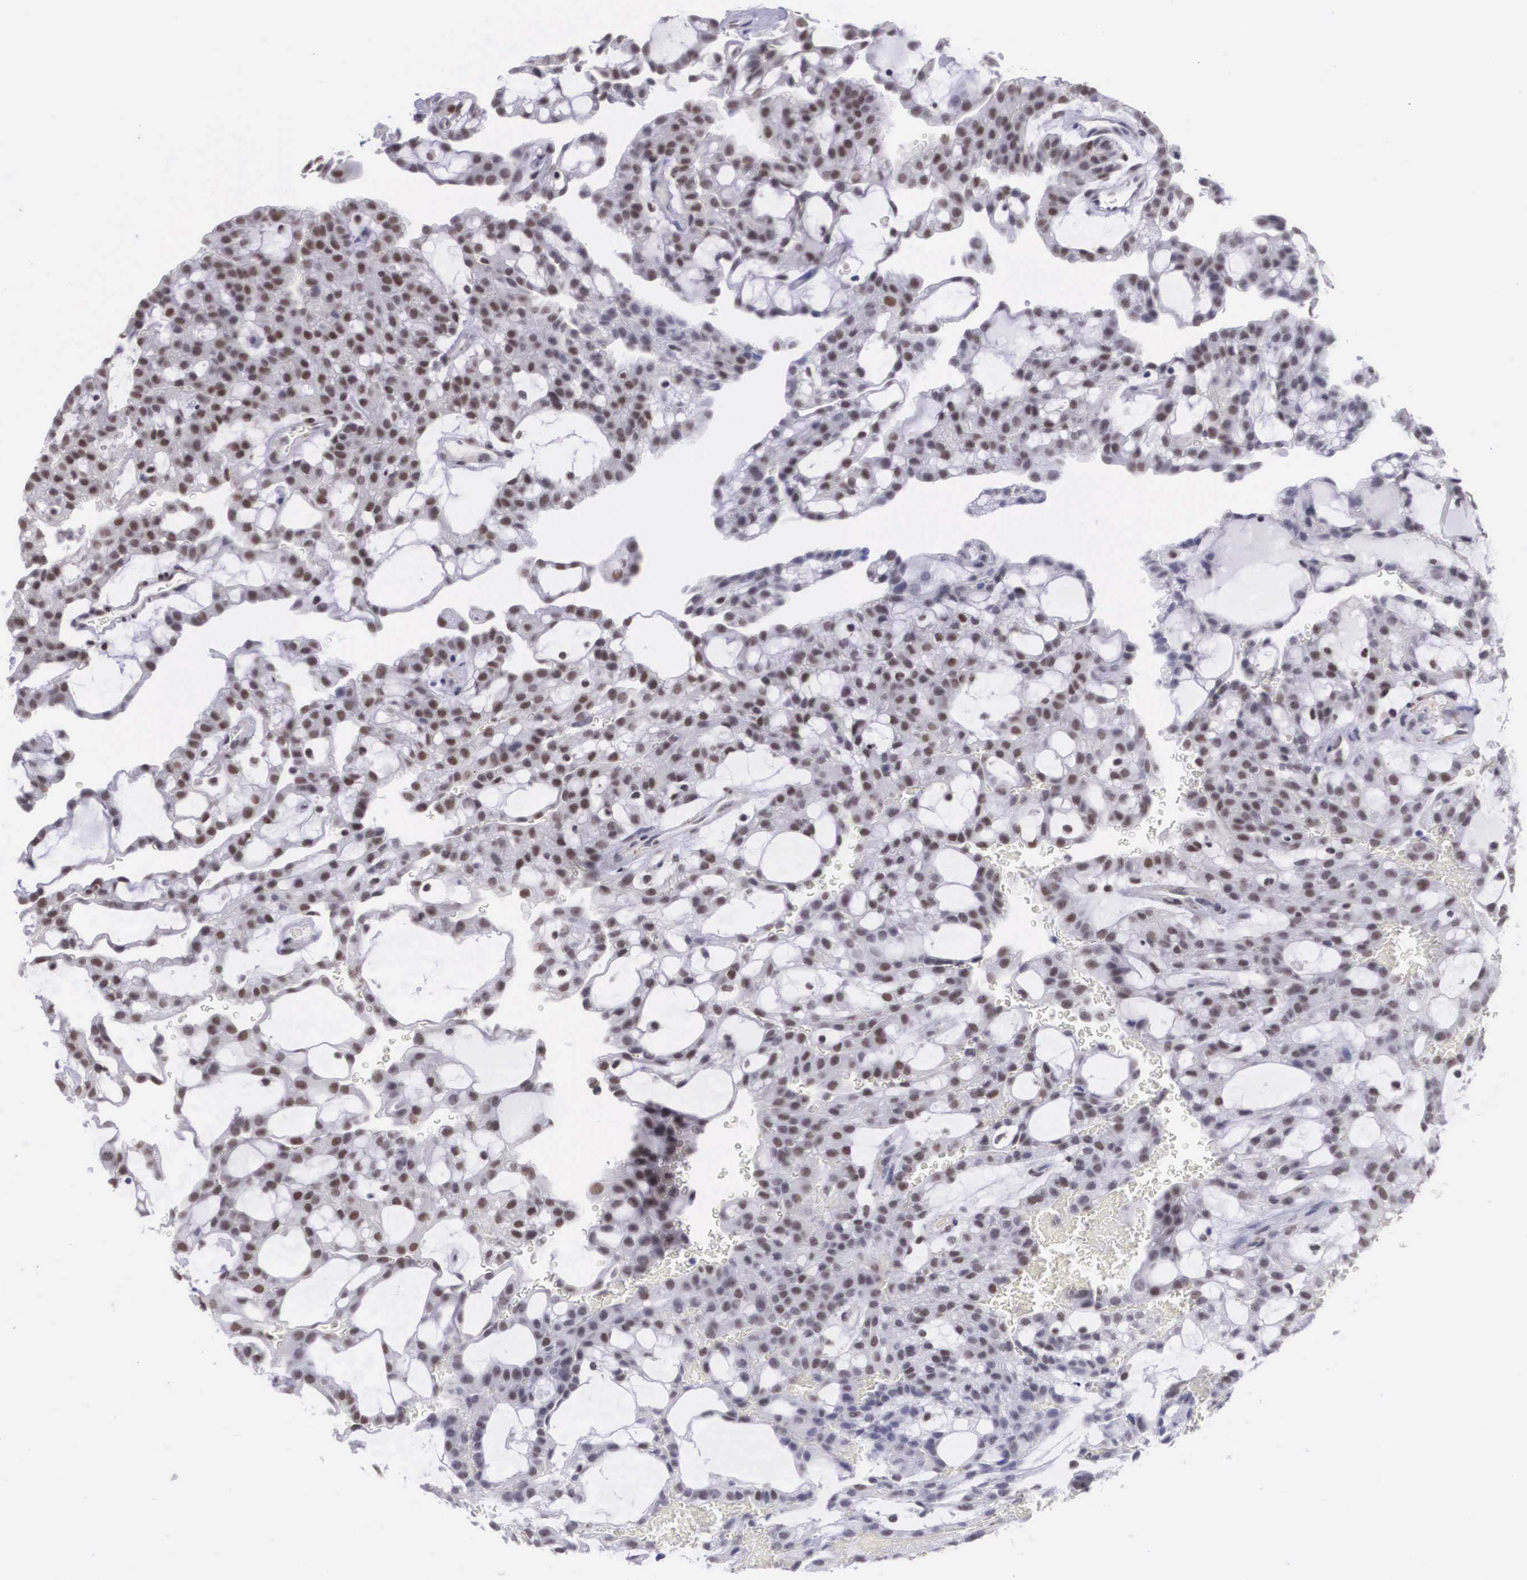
{"staining": {"intensity": "moderate", "quantity": ">75%", "location": "nuclear"}, "tissue": "renal cancer", "cell_type": "Tumor cells", "image_type": "cancer", "snomed": [{"axis": "morphology", "description": "Adenocarcinoma, NOS"}, {"axis": "topography", "description": "Kidney"}], "caption": "IHC staining of adenocarcinoma (renal), which reveals medium levels of moderate nuclear positivity in approximately >75% of tumor cells indicating moderate nuclear protein positivity. The staining was performed using DAB (3,3'-diaminobenzidine) (brown) for protein detection and nuclei were counterstained in hematoxylin (blue).", "gene": "ETV6", "patient": {"sex": "male", "age": 63}}